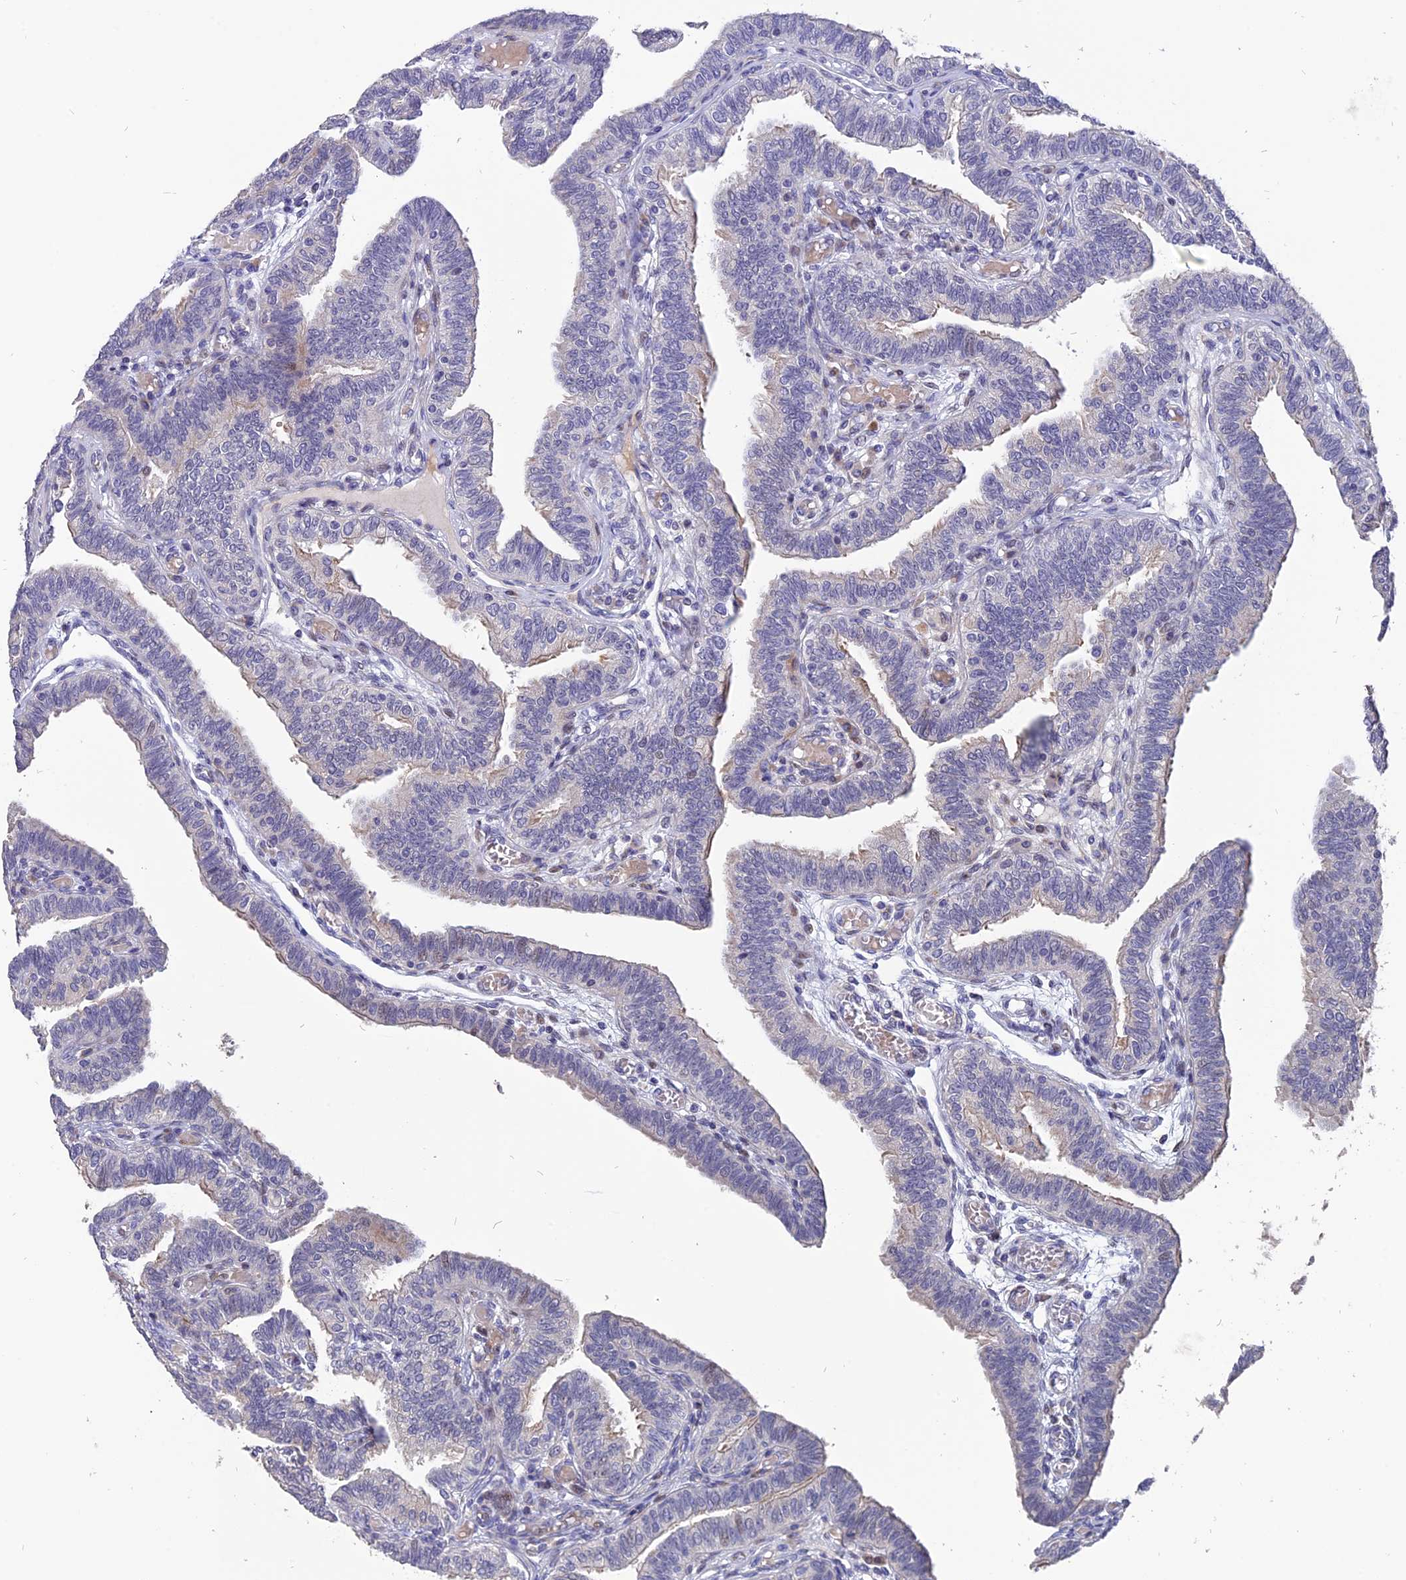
{"staining": {"intensity": "moderate", "quantity": "<25%", "location": "cytoplasmic/membranous,nuclear"}, "tissue": "fallopian tube", "cell_type": "Glandular cells", "image_type": "normal", "snomed": [{"axis": "morphology", "description": "Normal tissue, NOS"}, {"axis": "topography", "description": "Fallopian tube"}], "caption": "Brown immunohistochemical staining in benign human fallopian tube displays moderate cytoplasmic/membranous,nuclear staining in approximately <25% of glandular cells. (DAB (3,3'-diaminobenzidine) IHC, brown staining for protein, blue staining for nuclei).", "gene": "TMEM263", "patient": {"sex": "female", "age": 39}}